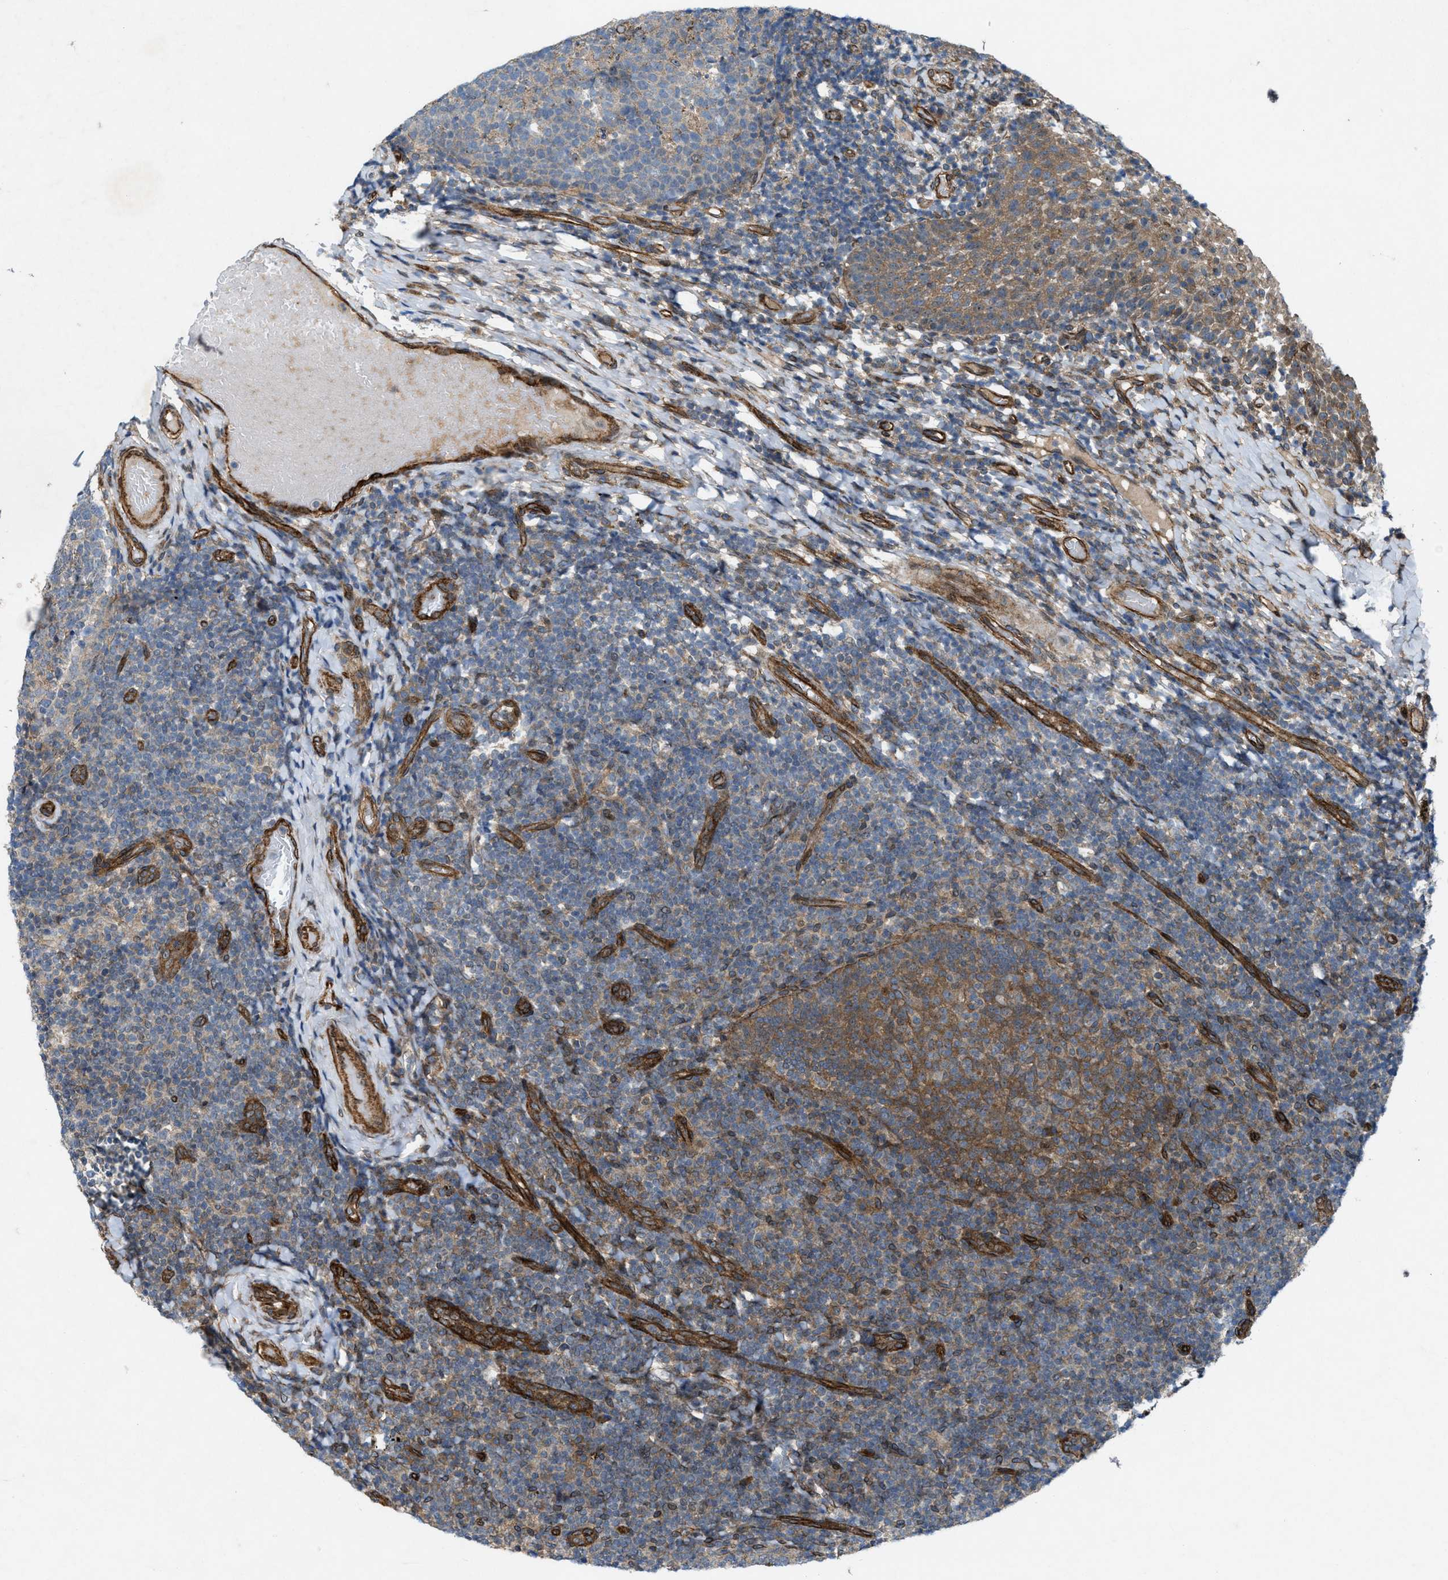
{"staining": {"intensity": "weak", "quantity": ">75%", "location": "cytoplasmic/membranous"}, "tissue": "tonsil", "cell_type": "Germinal center cells", "image_type": "normal", "snomed": [{"axis": "morphology", "description": "Normal tissue, NOS"}, {"axis": "topography", "description": "Tonsil"}], "caption": "An IHC image of normal tissue is shown. Protein staining in brown shows weak cytoplasmic/membranous positivity in tonsil within germinal center cells.", "gene": "URGCP", "patient": {"sex": "female", "age": 19}}